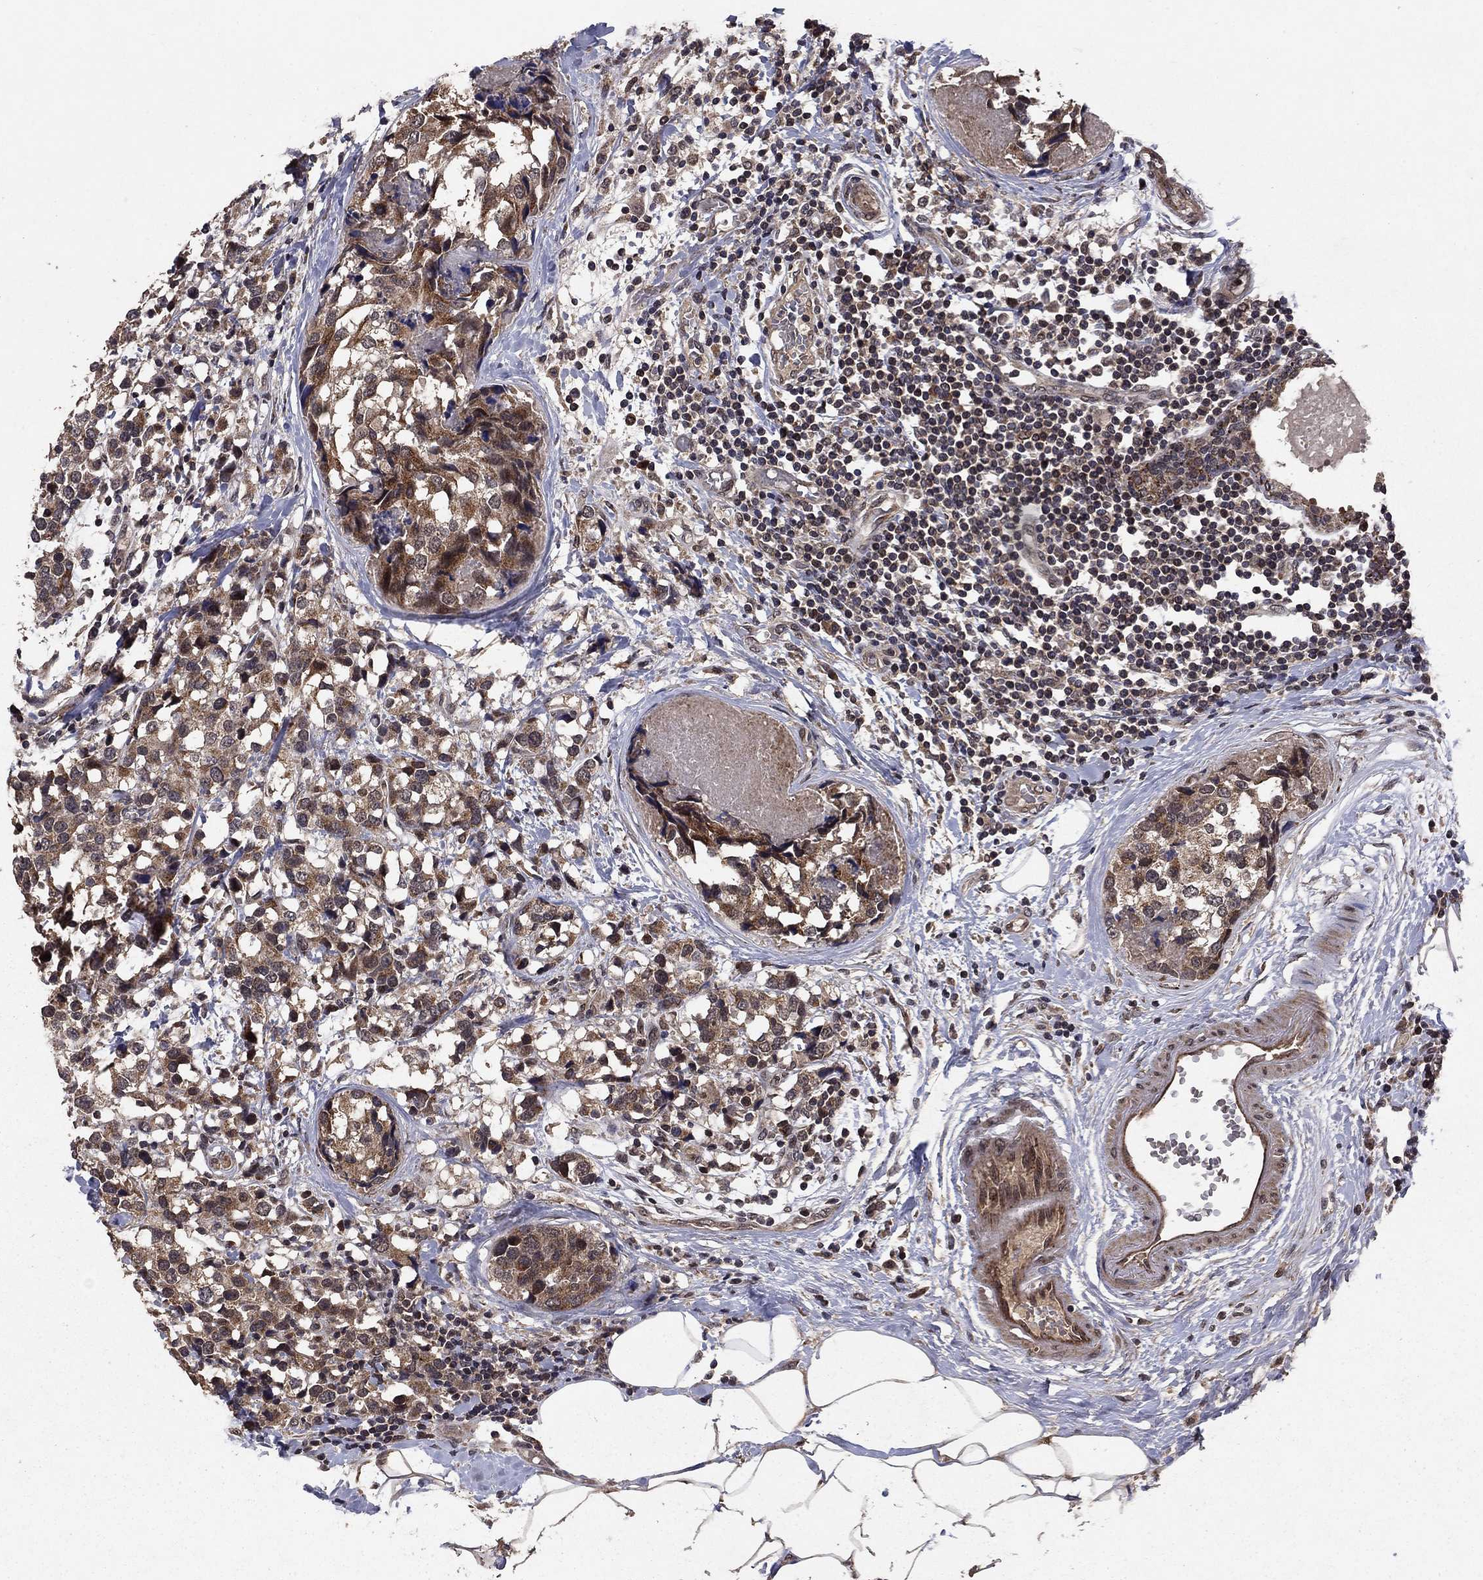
{"staining": {"intensity": "strong", "quantity": ">75%", "location": "cytoplasmic/membranous"}, "tissue": "breast cancer", "cell_type": "Tumor cells", "image_type": "cancer", "snomed": [{"axis": "morphology", "description": "Lobular carcinoma"}, {"axis": "topography", "description": "Breast"}], "caption": "A brown stain shows strong cytoplasmic/membranous expression of a protein in breast cancer (lobular carcinoma) tumor cells. Using DAB (brown) and hematoxylin (blue) stains, captured at high magnification using brightfield microscopy.", "gene": "DHRS1", "patient": {"sex": "female", "age": 59}}